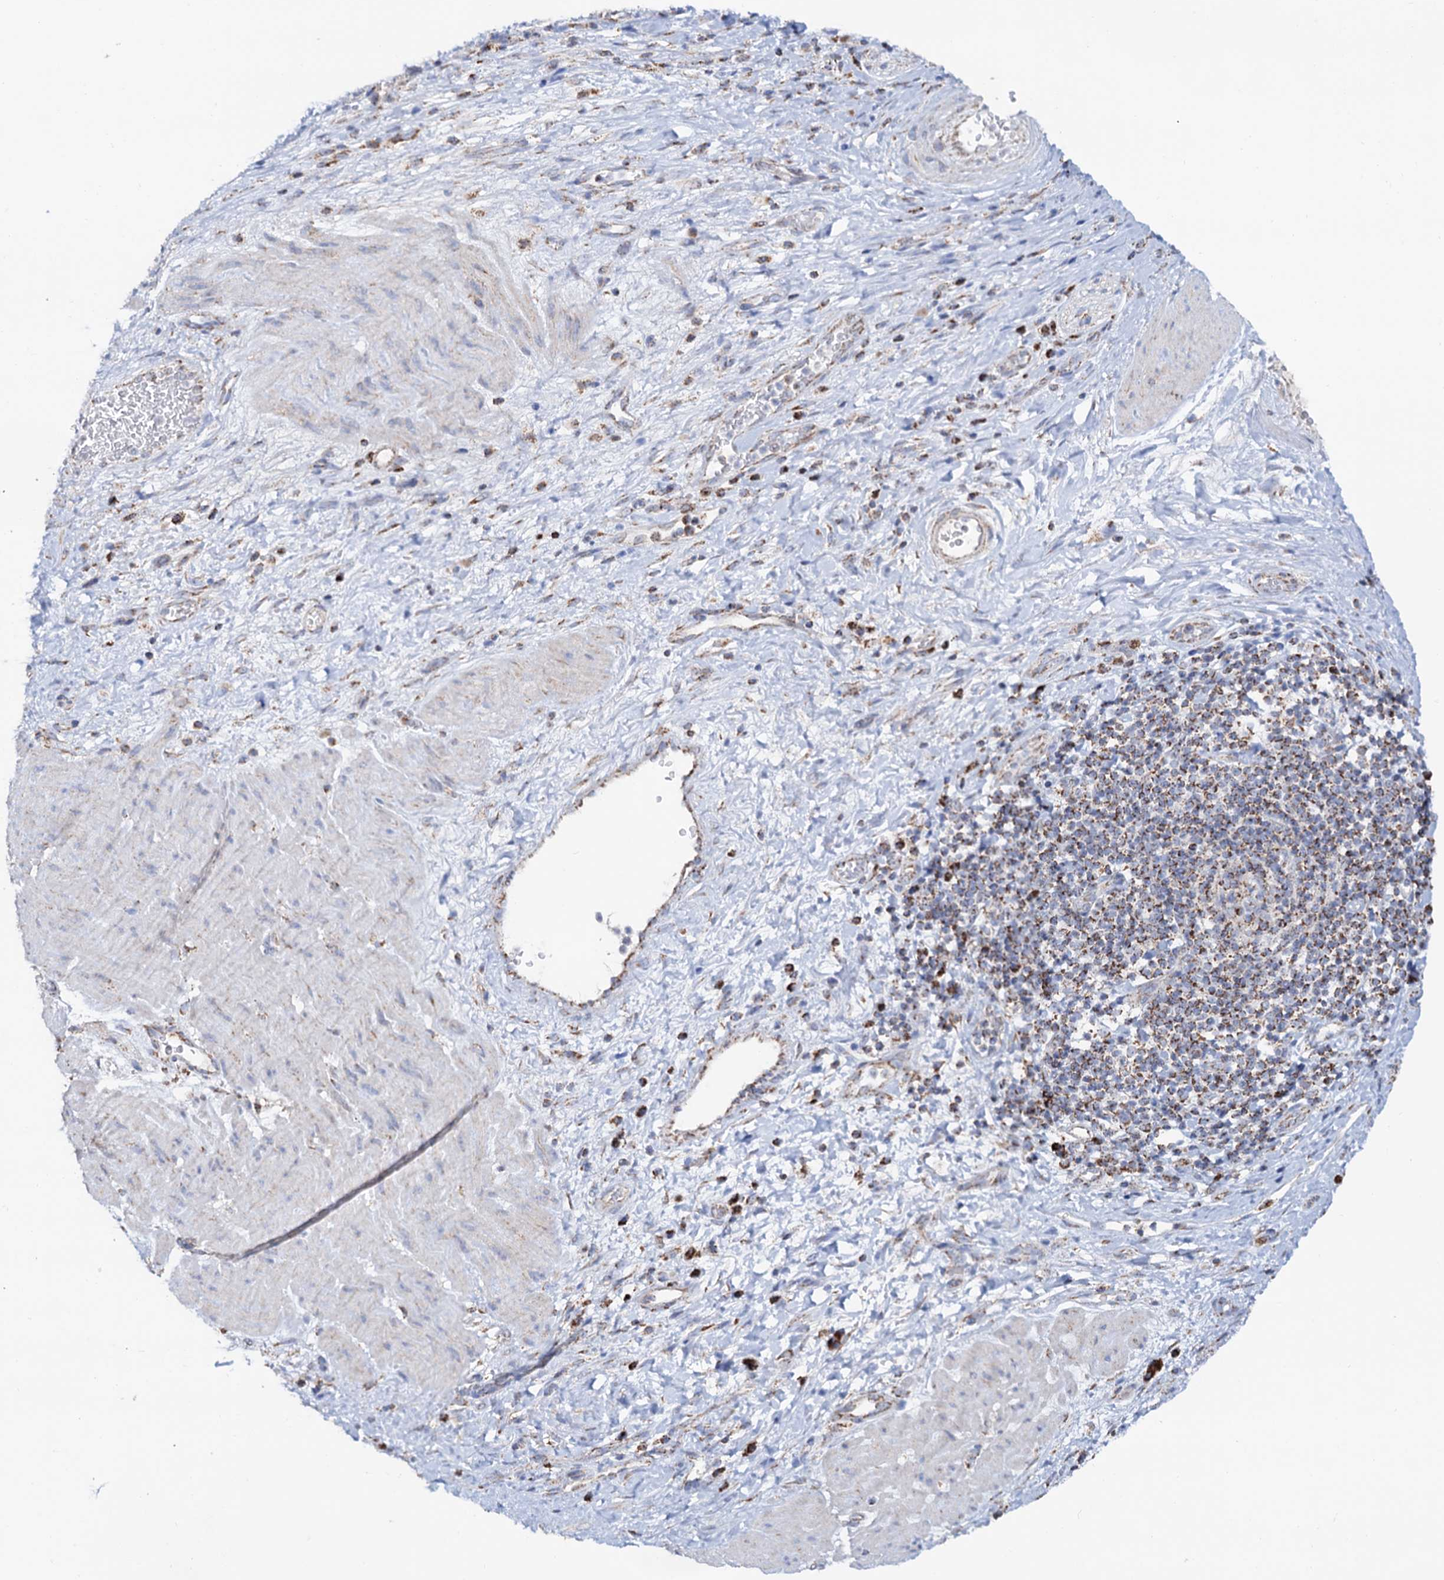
{"staining": {"intensity": "moderate", "quantity": ">75%", "location": "cytoplasmic/membranous"}, "tissue": "stomach cancer", "cell_type": "Tumor cells", "image_type": "cancer", "snomed": [{"axis": "morphology", "description": "Adenocarcinoma, NOS"}, {"axis": "topography", "description": "Stomach"}], "caption": "A medium amount of moderate cytoplasmic/membranous staining is identified in about >75% of tumor cells in adenocarcinoma (stomach) tissue. Nuclei are stained in blue.", "gene": "C2CD3", "patient": {"sex": "male", "age": 48}}